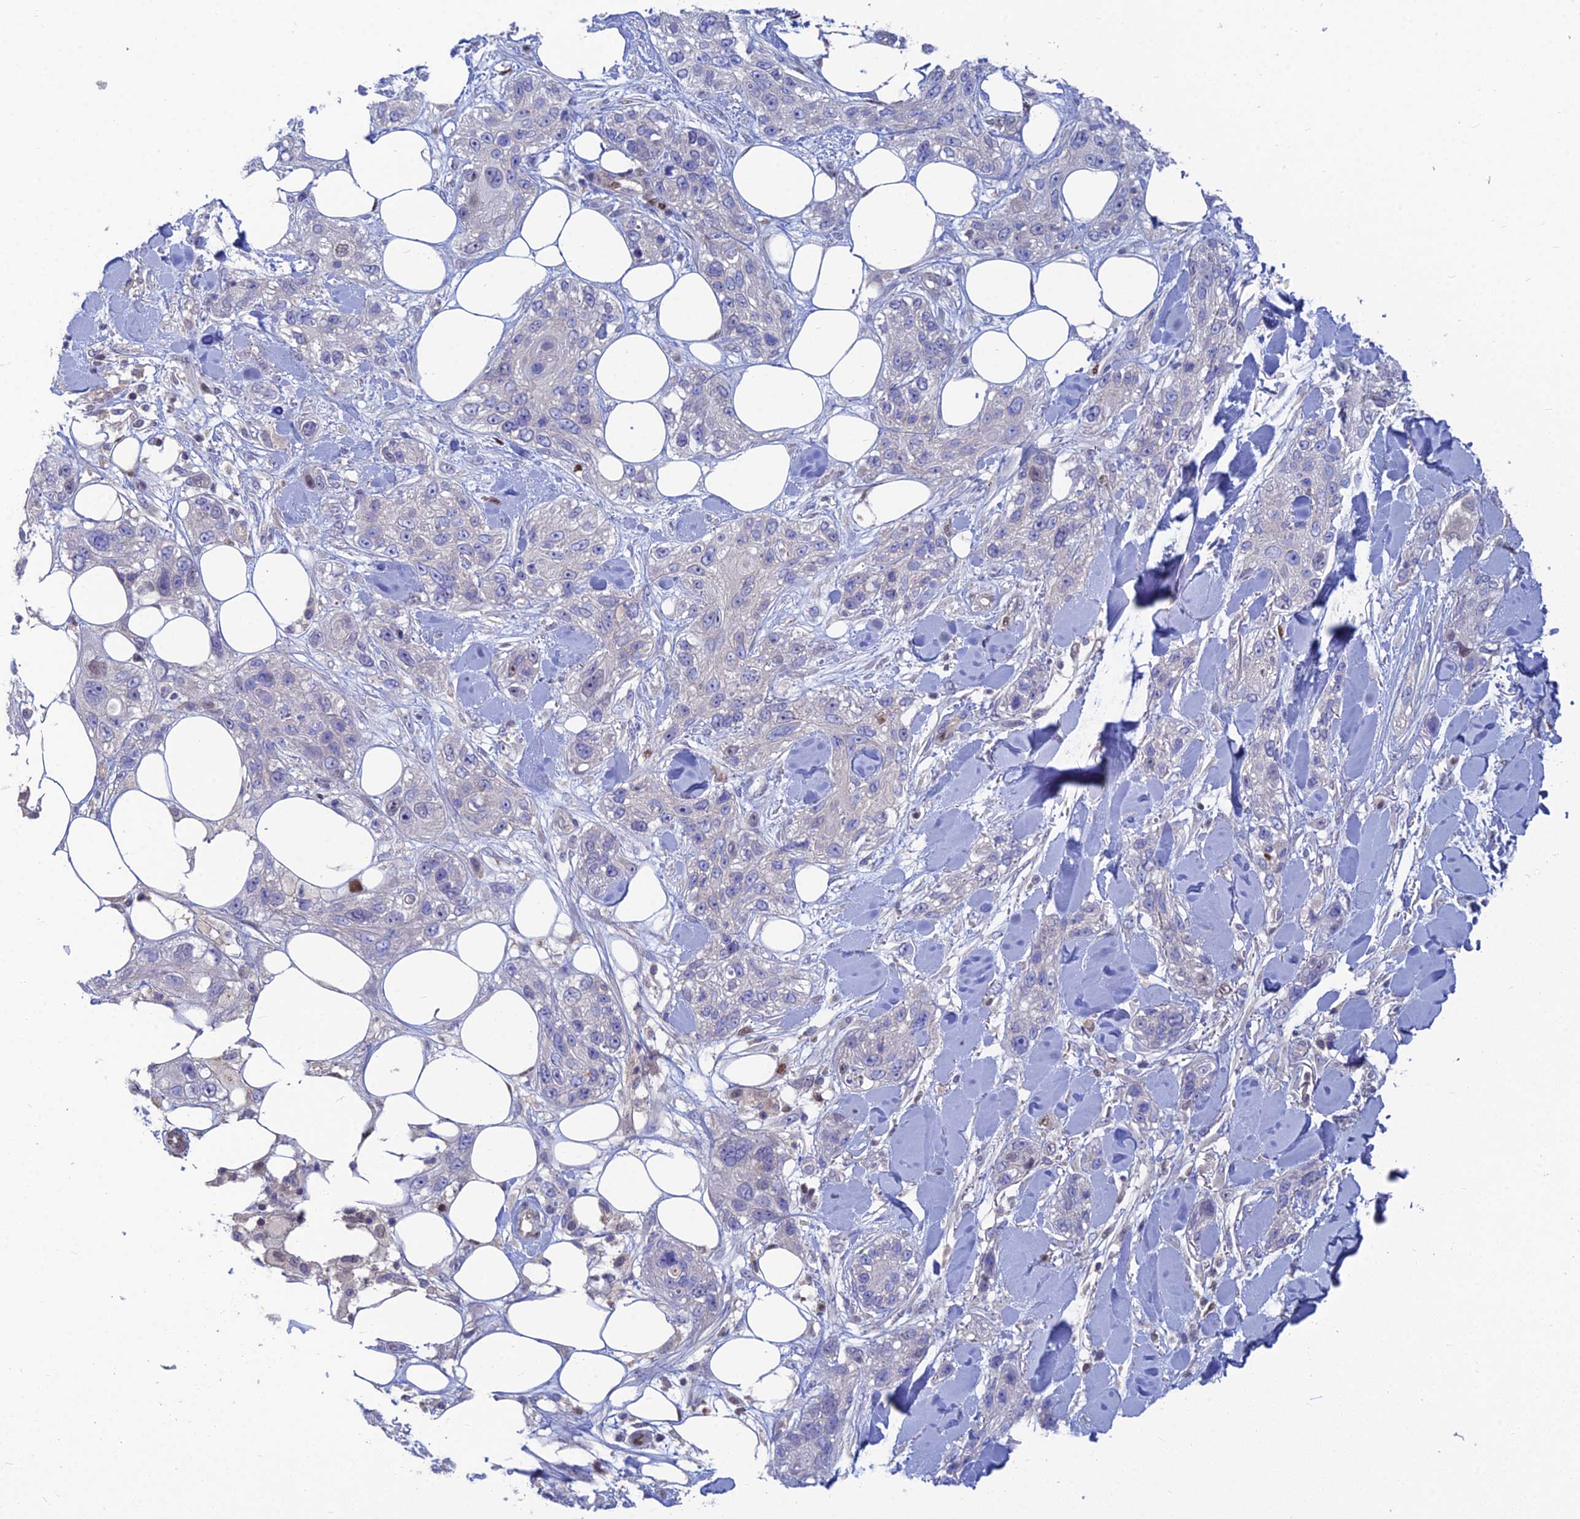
{"staining": {"intensity": "weak", "quantity": "<25%", "location": "nuclear"}, "tissue": "skin cancer", "cell_type": "Tumor cells", "image_type": "cancer", "snomed": [{"axis": "morphology", "description": "Normal tissue, NOS"}, {"axis": "morphology", "description": "Squamous cell carcinoma, NOS"}, {"axis": "topography", "description": "Skin"}], "caption": "An immunohistochemistry (IHC) micrograph of squamous cell carcinoma (skin) is shown. There is no staining in tumor cells of squamous cell carcinoma (skin).", "gene": "DNPEP", "patient": {"sex": "male", "age": 72}}